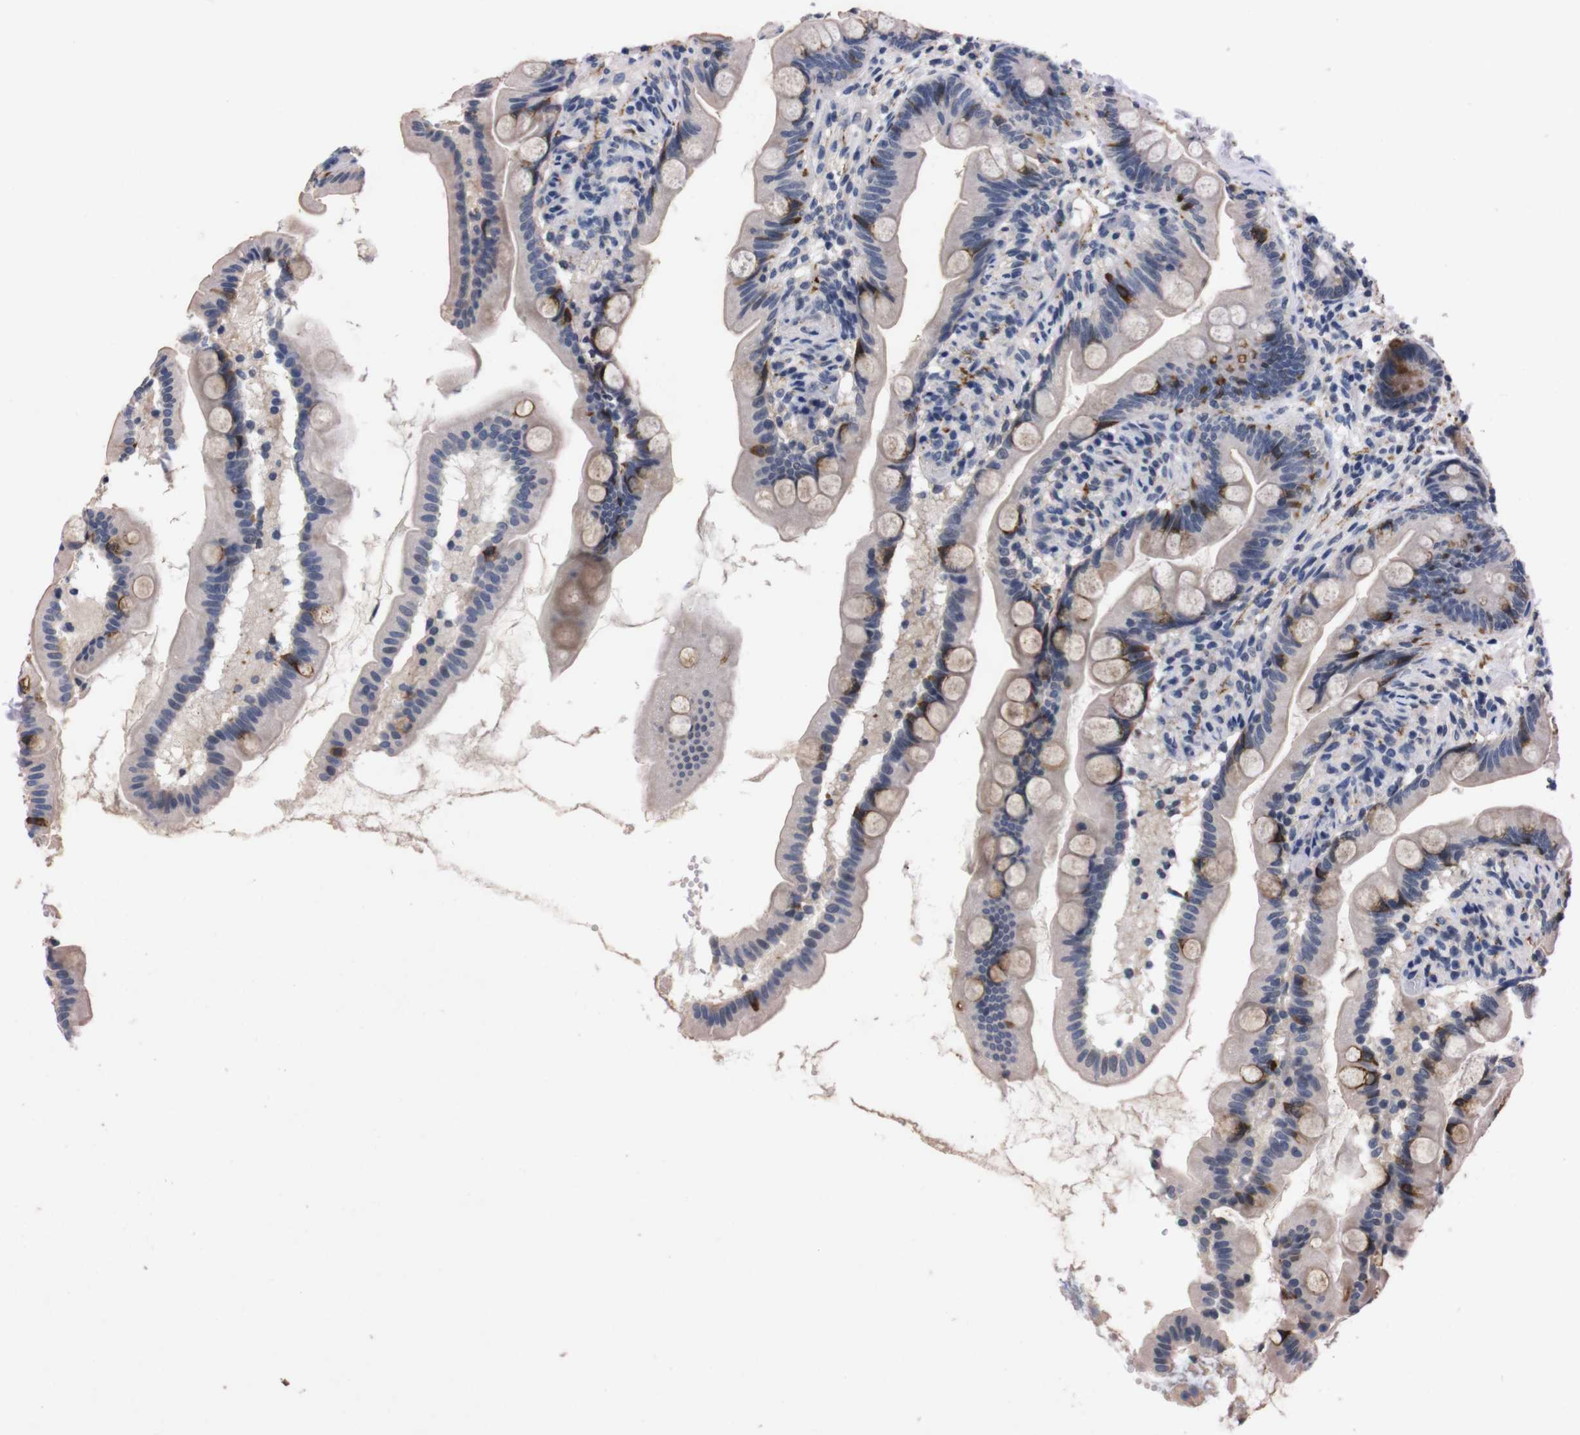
{"staining": {"intensity": "moderate", "quantity": "<25%", "location": "cytoplasmic/membranous"}, "tissue": "small intestine", "cell_type": "Glandular cells", "image_type": "normal", "snomed": [{"axis": "morphology", "description": "Normal tissue, NOS"}, {"axis": "topography", "description": "Small intestine"}], "caption": "Immunohistochemical staining of normal small intestine exhibits moderate cytoplasmic/membranous protein staining in approximately <25% of glandular cells. The protein of interest is stained brown, and the nuclei are stained in blue (DAB (3,3'-diaminobenzidine) IHC with brightfield microscopy, high magnification).", "gene": "TNFRSF21", "patient": {"sex": "female", "age": 56}}